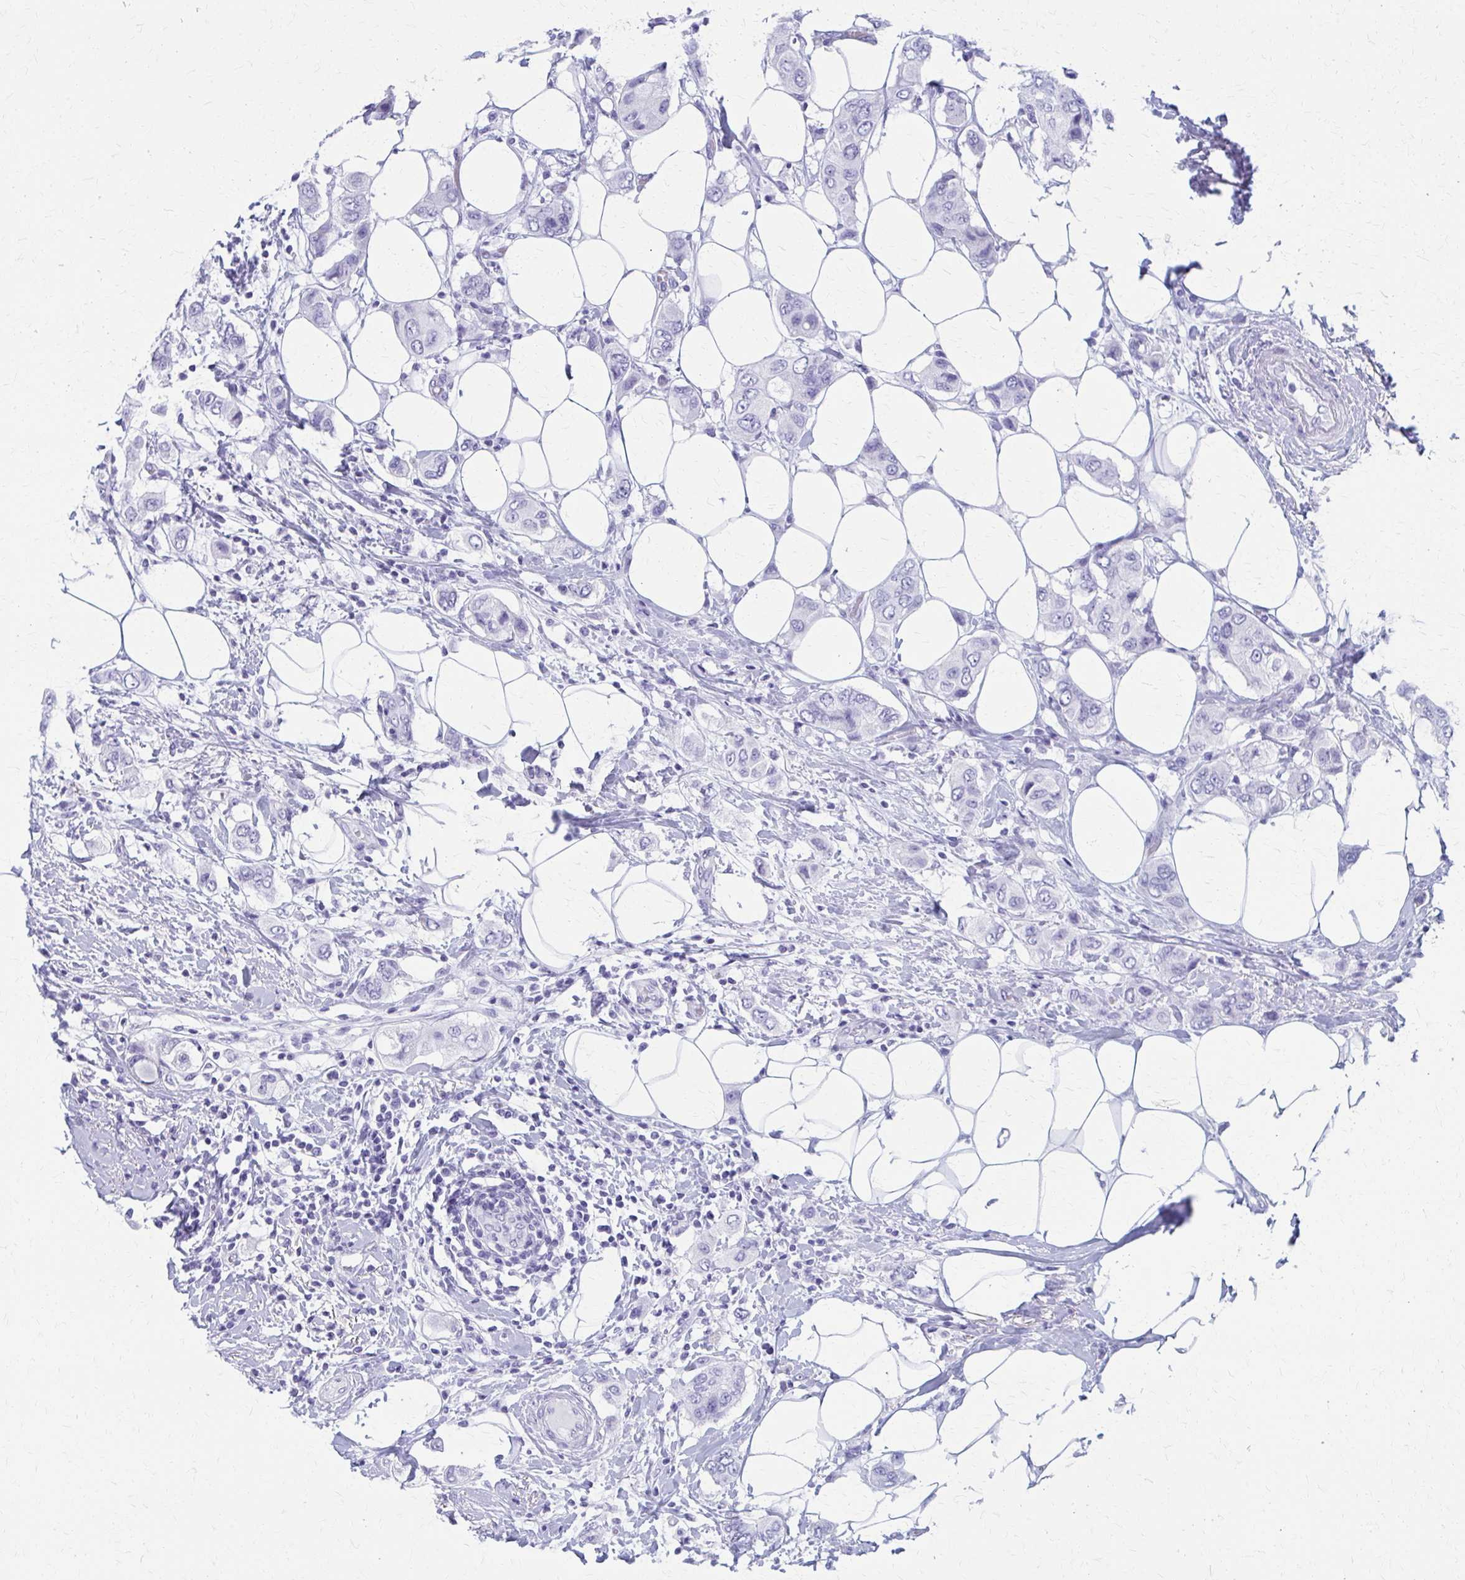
{"staining": {"intensity": "negative", "quantity": "none", "location": "none"}, "tissue": "breast cancer", "cell_type": "Tumor cells", "image_type": "cancer", "snomed": [{"axis": "morphology", "description": "Lobular carcinoma"}, {"axis": "topography", "description": "Breast"}], "caption": "Protein analysis of breast cancer shows no significant positivity in tumor cells.", "gene": "CELF5", "patient": {"sex": "female", "age": 51}}